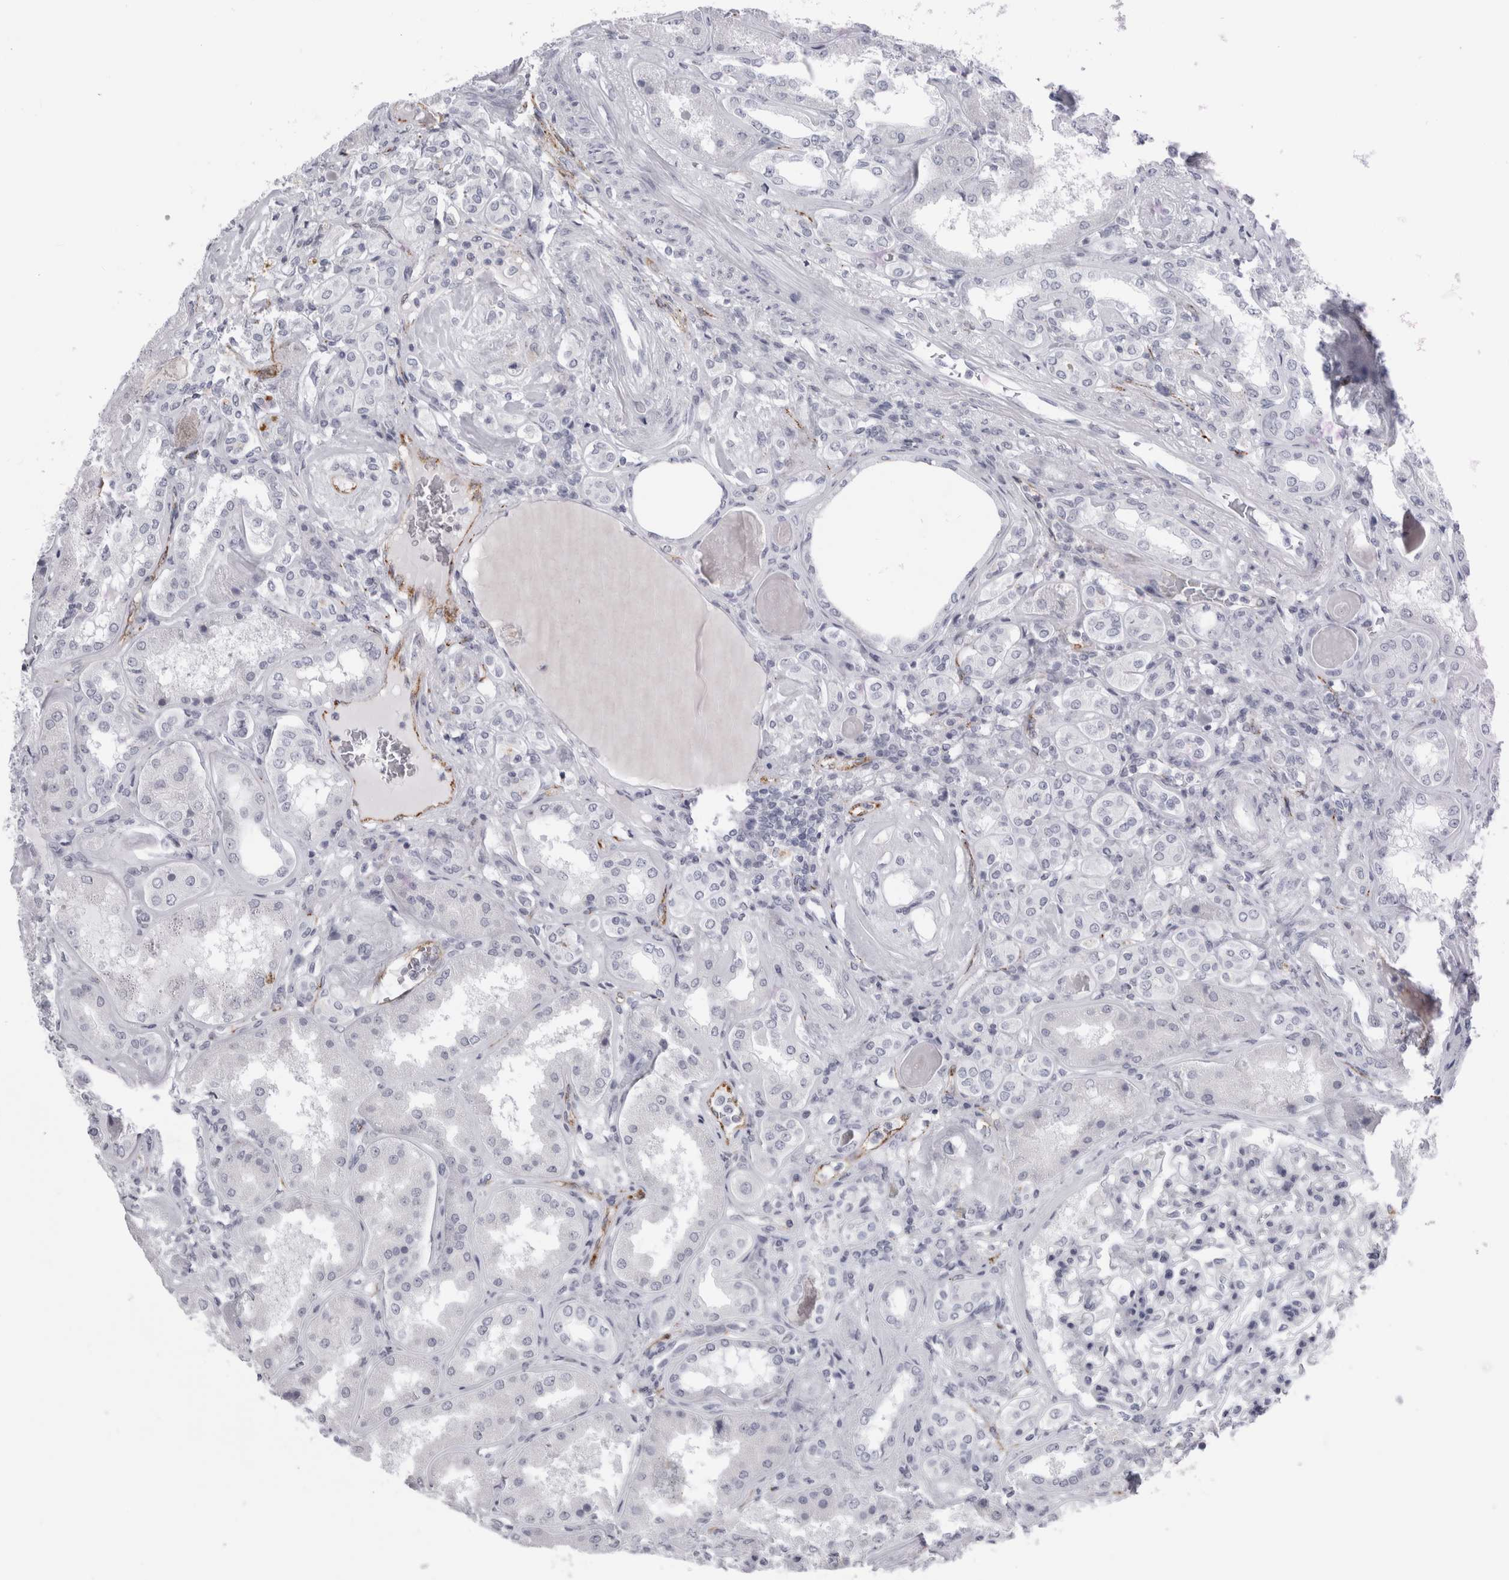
{"staining": {"intensity": "negative", "quantity": "none", "location": "none"}, "tissue": "kidney", "cell_type": "Cells in glomeruli", "image_type": "normal", "snomed": [{"axis": "morphology", "description": "Normal tissue, NOS"}, {"axis": "topography", "description": "Kidney"}], "caption": "Cells in glomeruli show no significant protein staining in benign kidney. (DAB immunohistochemistry with hematoxylin counter stain).", "gene": "CPE", "patient": {"sex": "female", "age": 56}}